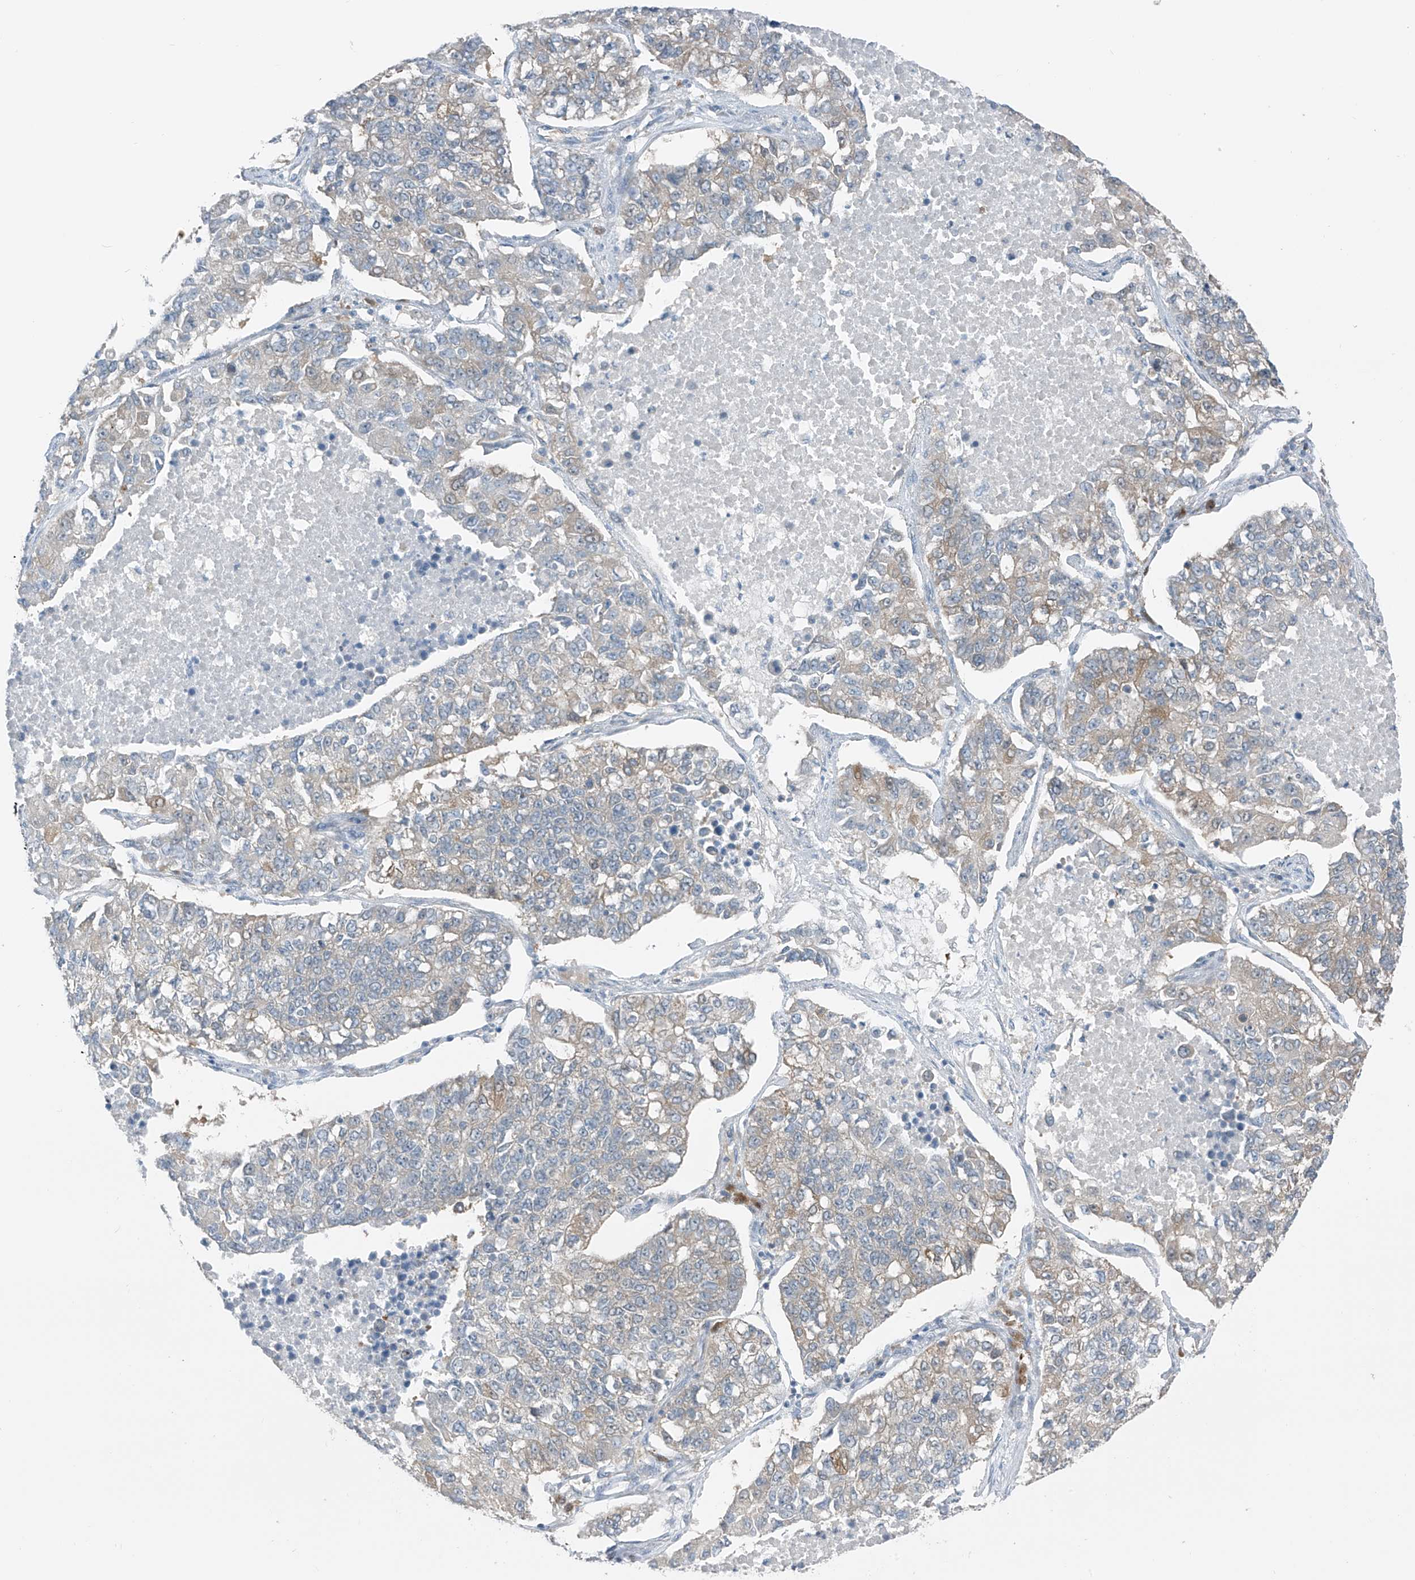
{"staining": {"intensity": "negative", "quantity": "none", "location": "none"}, "tissue": "lung cancer", "cell_type": "Tumor cells", "image_type": "cancer", "snomed": [{"axis": "morphology", "description": "Adenocarcinoma, NOS"}, {"axis": "topography", "description": "Lung"}], "caption": "Lung cancer was stained to show a protein in brown. There is no significant expression in tumor cells.", "gene": "SLC12A6", "patient": {"sex": "male", "age": 49}}